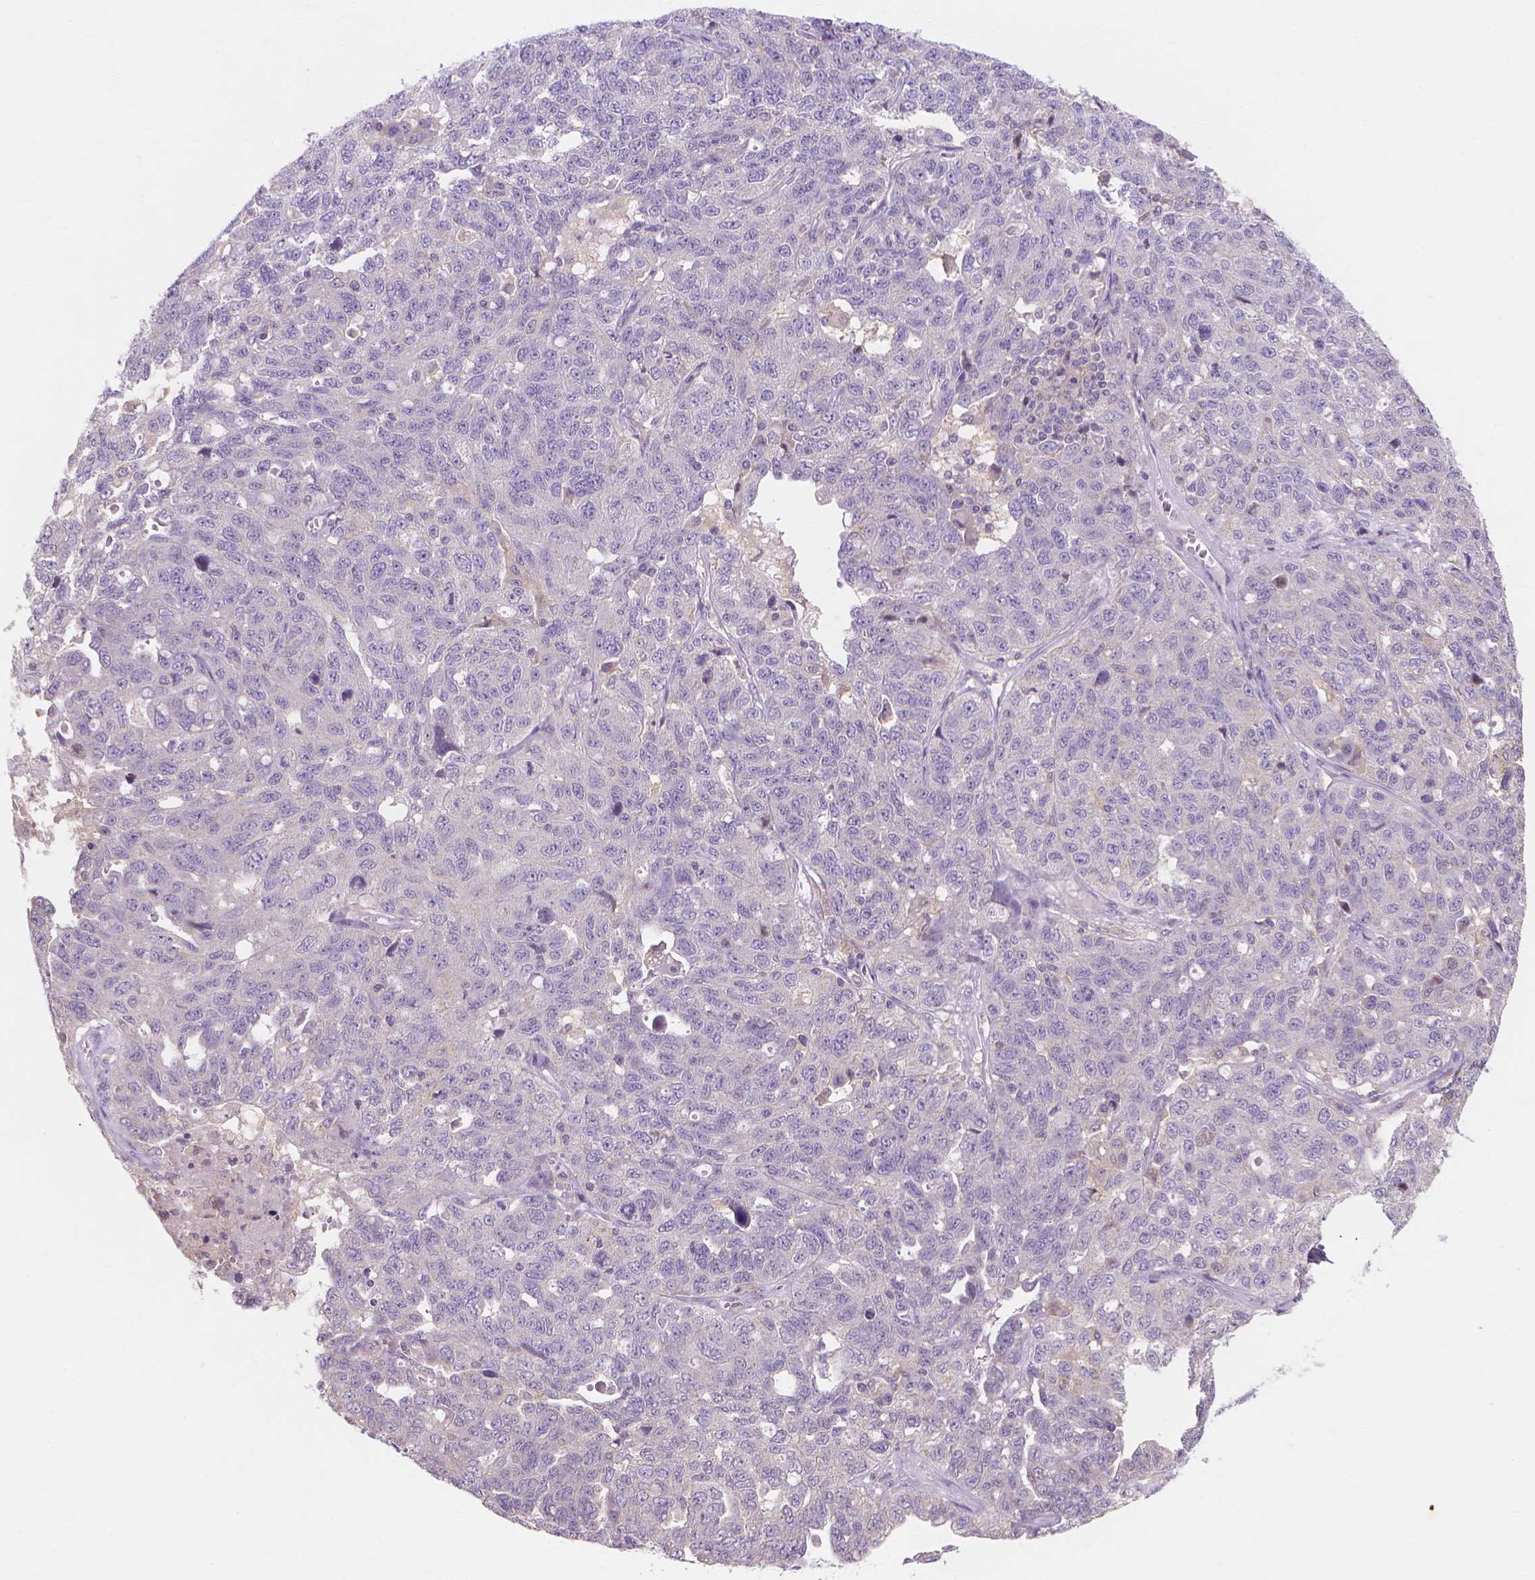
{"staining": {"intensity": "negative", "quantity": "none", "location": "none"}, "tissue": "ovarian cancer", "cell_type": "Tumor cells", "image_type": "cancer", "snomed": [{"axis": "morphology", "description": "Cystadenocarcinoma, serous, NOS"}, {"axis": "topography", "description": "Ovary"}], "caption": "A histopathology image of human serous cystadenocarcinoma (ovarian) is negative for staining in tumor cells.", "gene": "PRDM13", "patient": {"sex": "female", "age": 71}}